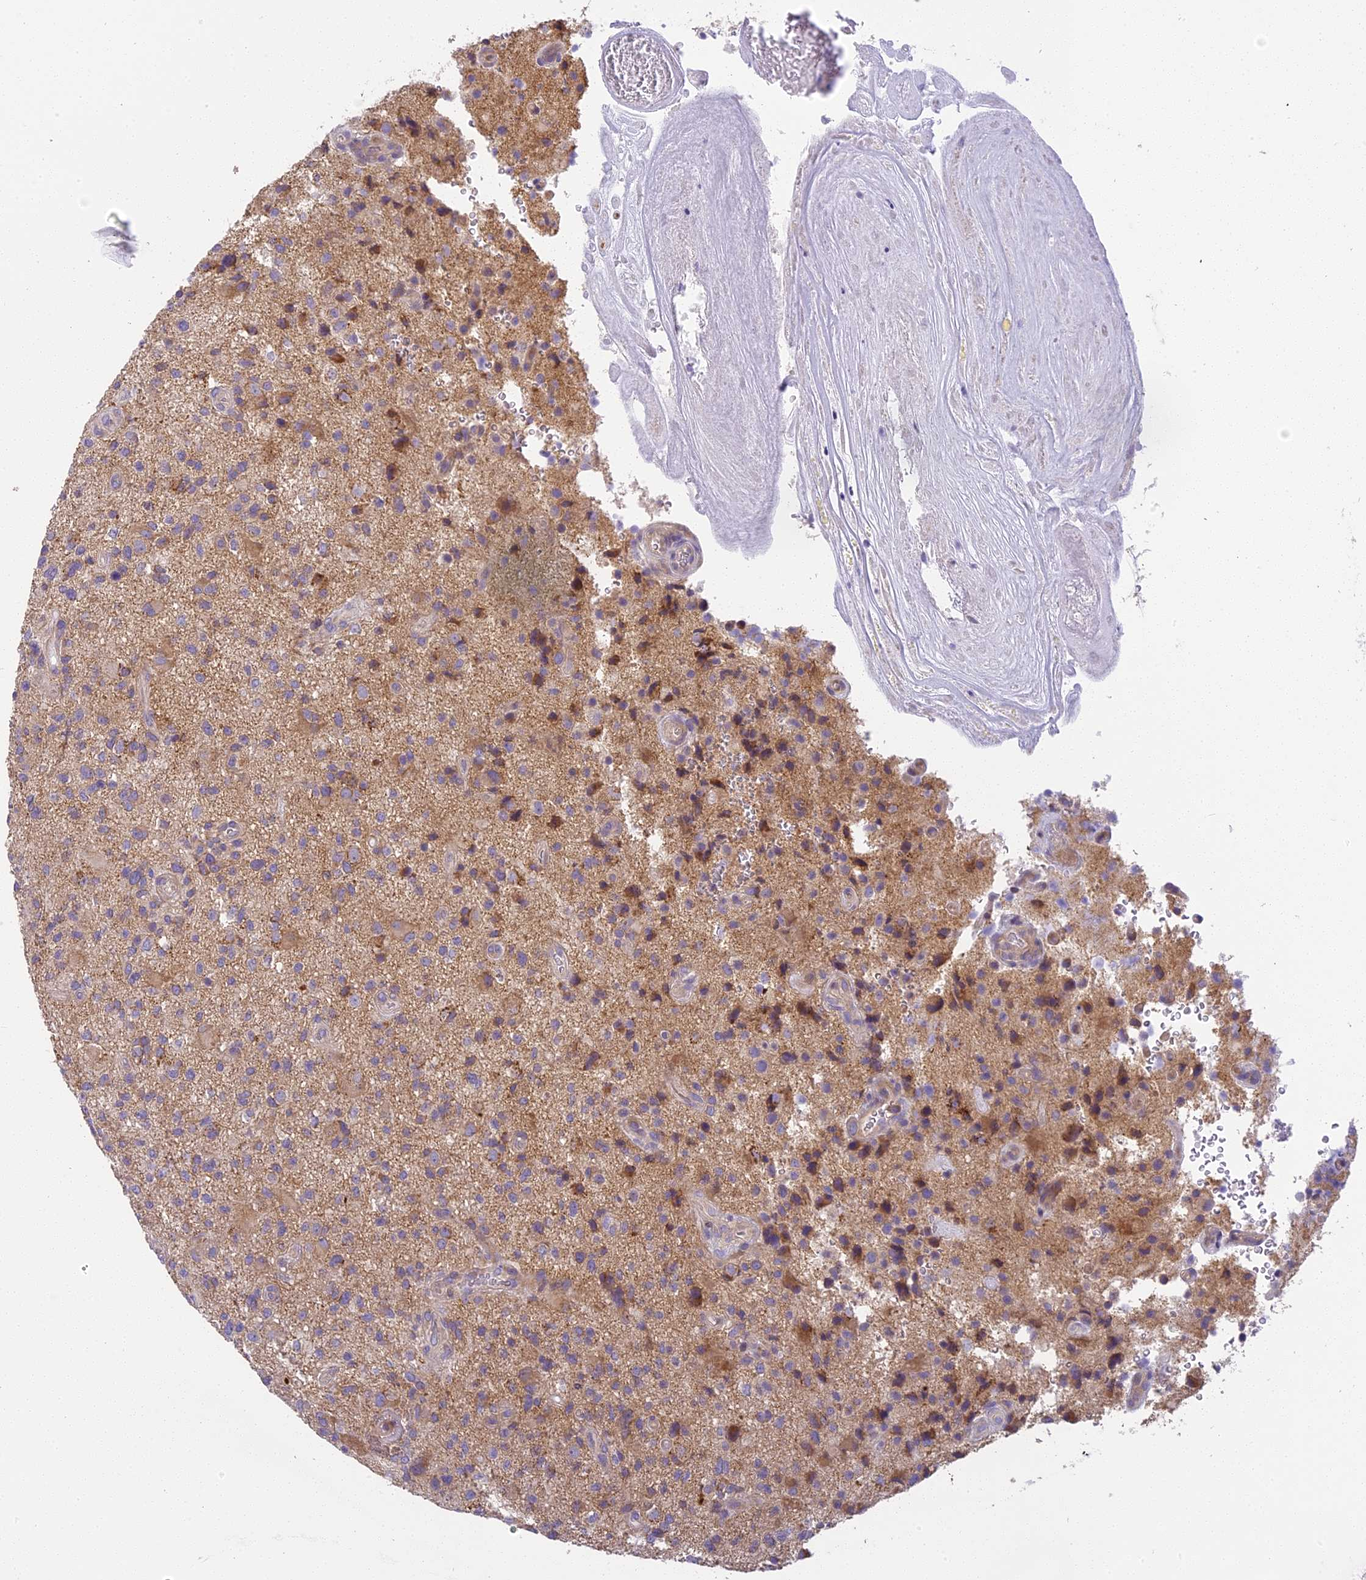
{"staining": {"intensity": "negative", "quantity": "none", "location": "none"}, "tissue": "glioma", "cell_type": "Tumor cells", "image_type": "cancer", "snomed": [{"axis": "morphology", "description": "Glioma, malignant, High grade"}, {"axis": "topography", "description": "Brain"}], "caption": "A photomicrograph of human glioma is negative for staining in tumor cells.", "gene": "ARHGEF37", "patient": {"sex": "male", "age": 47}}